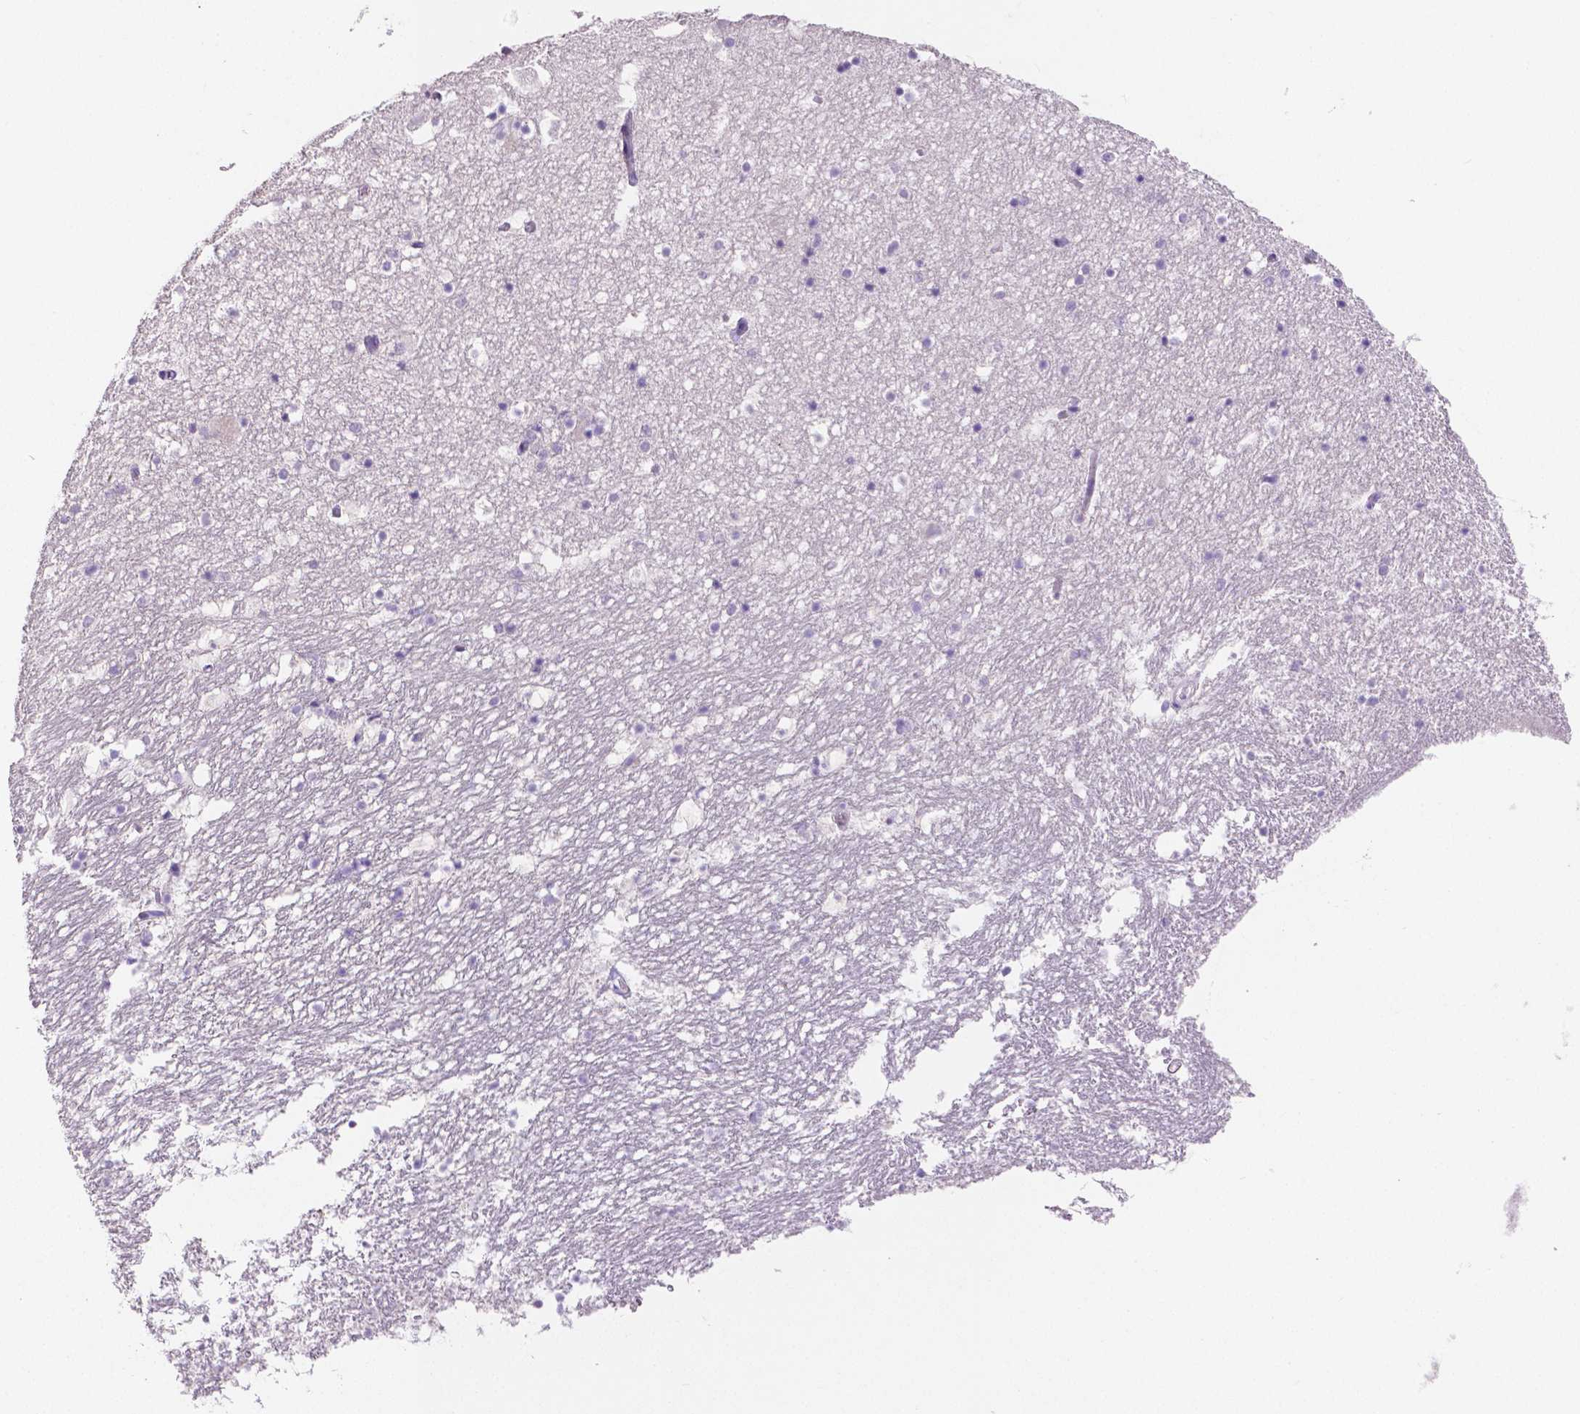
{"staining": {"intensity": "negative", "quantity": "none", "location": "none"}, "tissue": "hippocampus", "cell_type": "Glial cells", "image_type": "normal", "snomed": [{"axis": "morphology", "description": "Normal tissue, NOS"}, {"axis": "topography", "description": "Hippocampus"}], "caption": "High power microscopy image of an immunohistochemistry photomicrograph of benign hippocampus, revealing no significant staining in glial cells. Nuclei are stained in blue.", "gene": "MMP9", "patient": {"sex": "male", "age": 26}}